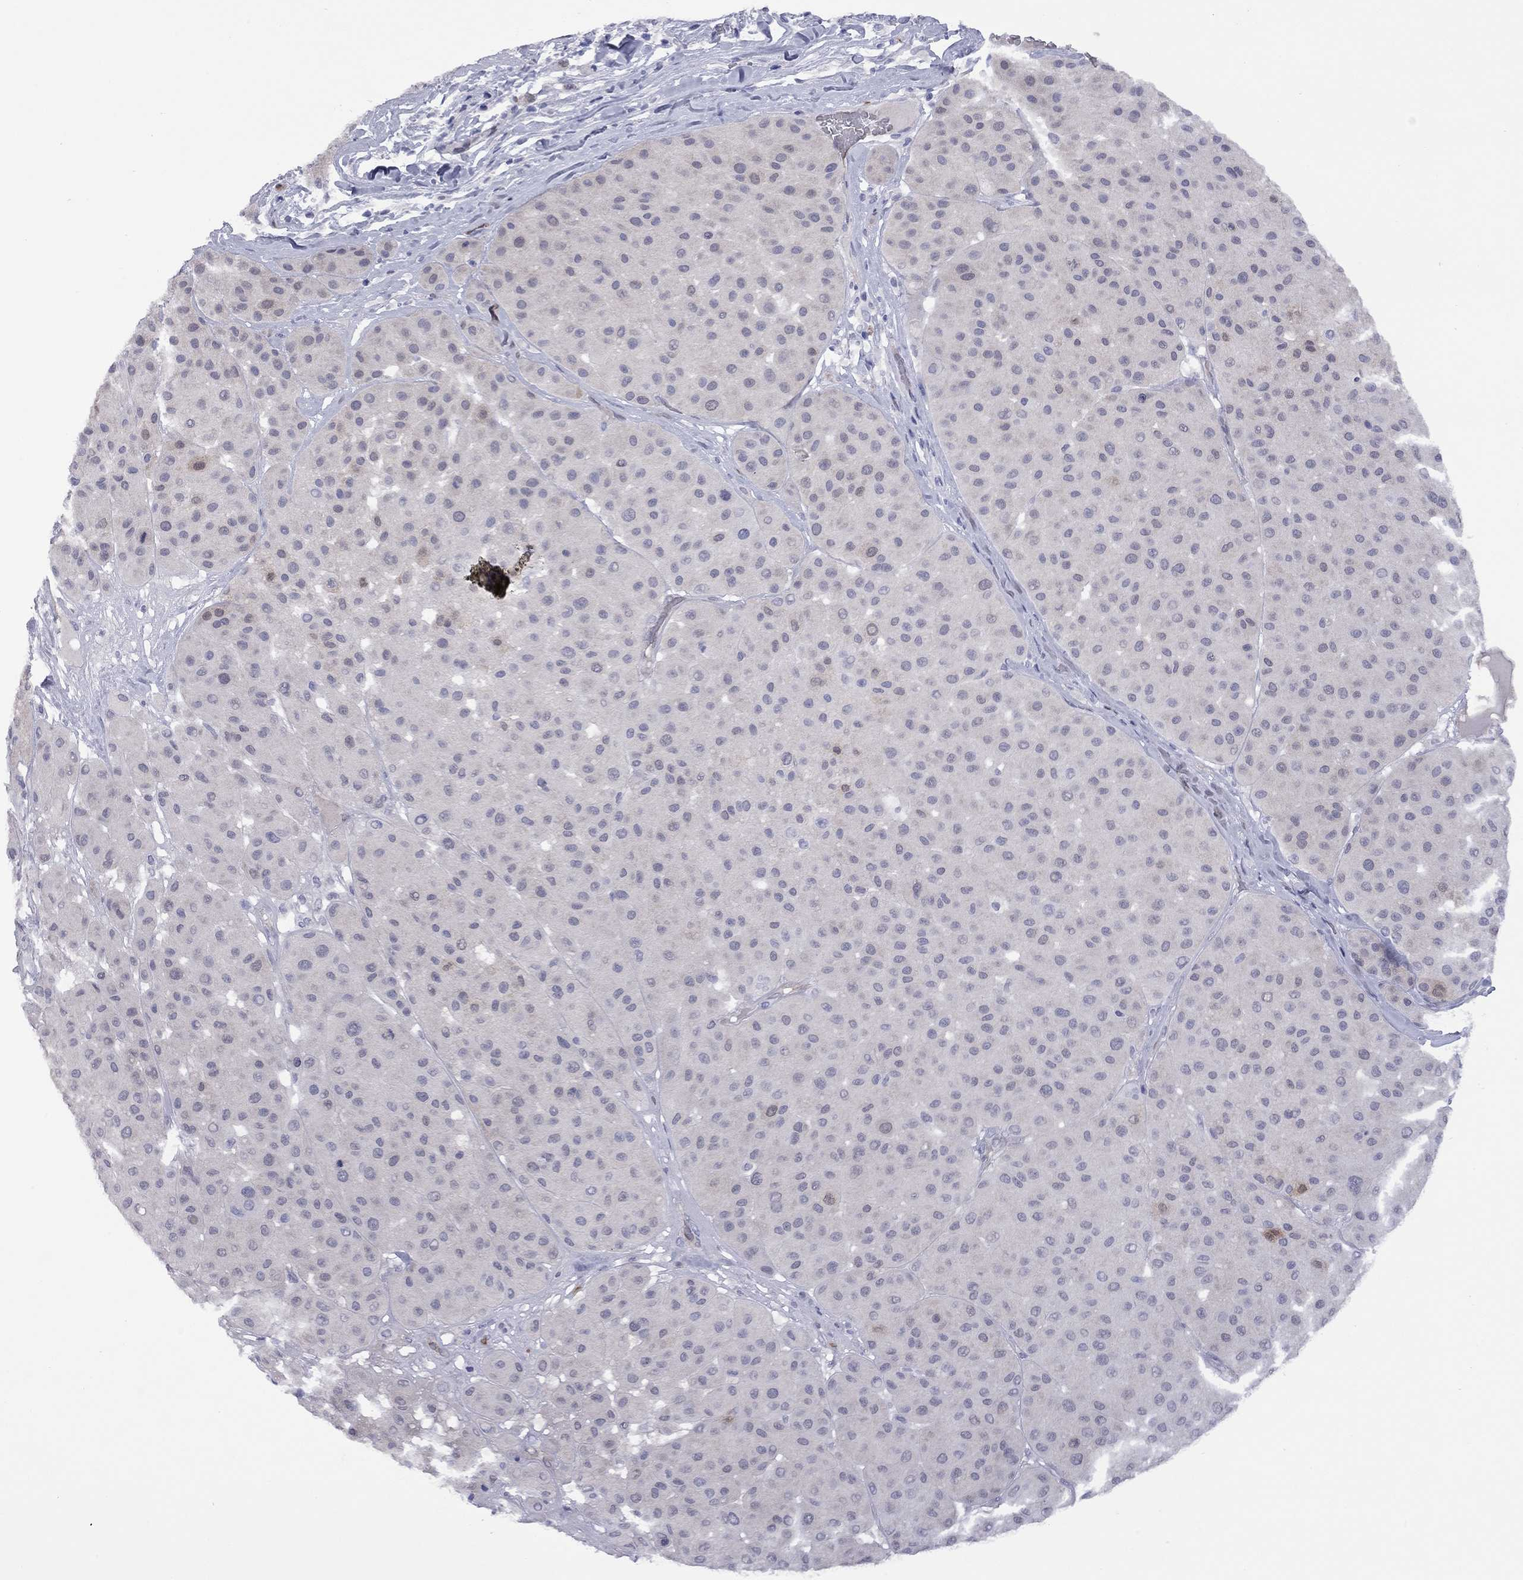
{"staining": {"intensity": "negative", "quantity": "none", "location": "none"}, "tissue": "melanoma", "cell_type": "Tumor cells", "image_type": "cancer", "snomed": [{"axis": "morphology", "description": "Malignant melanoma, Metastatic site"}, {"axis": "topography", "description": "Smooth muscle"}], "caption": "This is a photomicrograph of immunohistochemistry staining of melanoma, which shows no positivity in tumor cells.", "gene": "CTNNBIP1", "patient": {"sex": "male", "age": 41}}